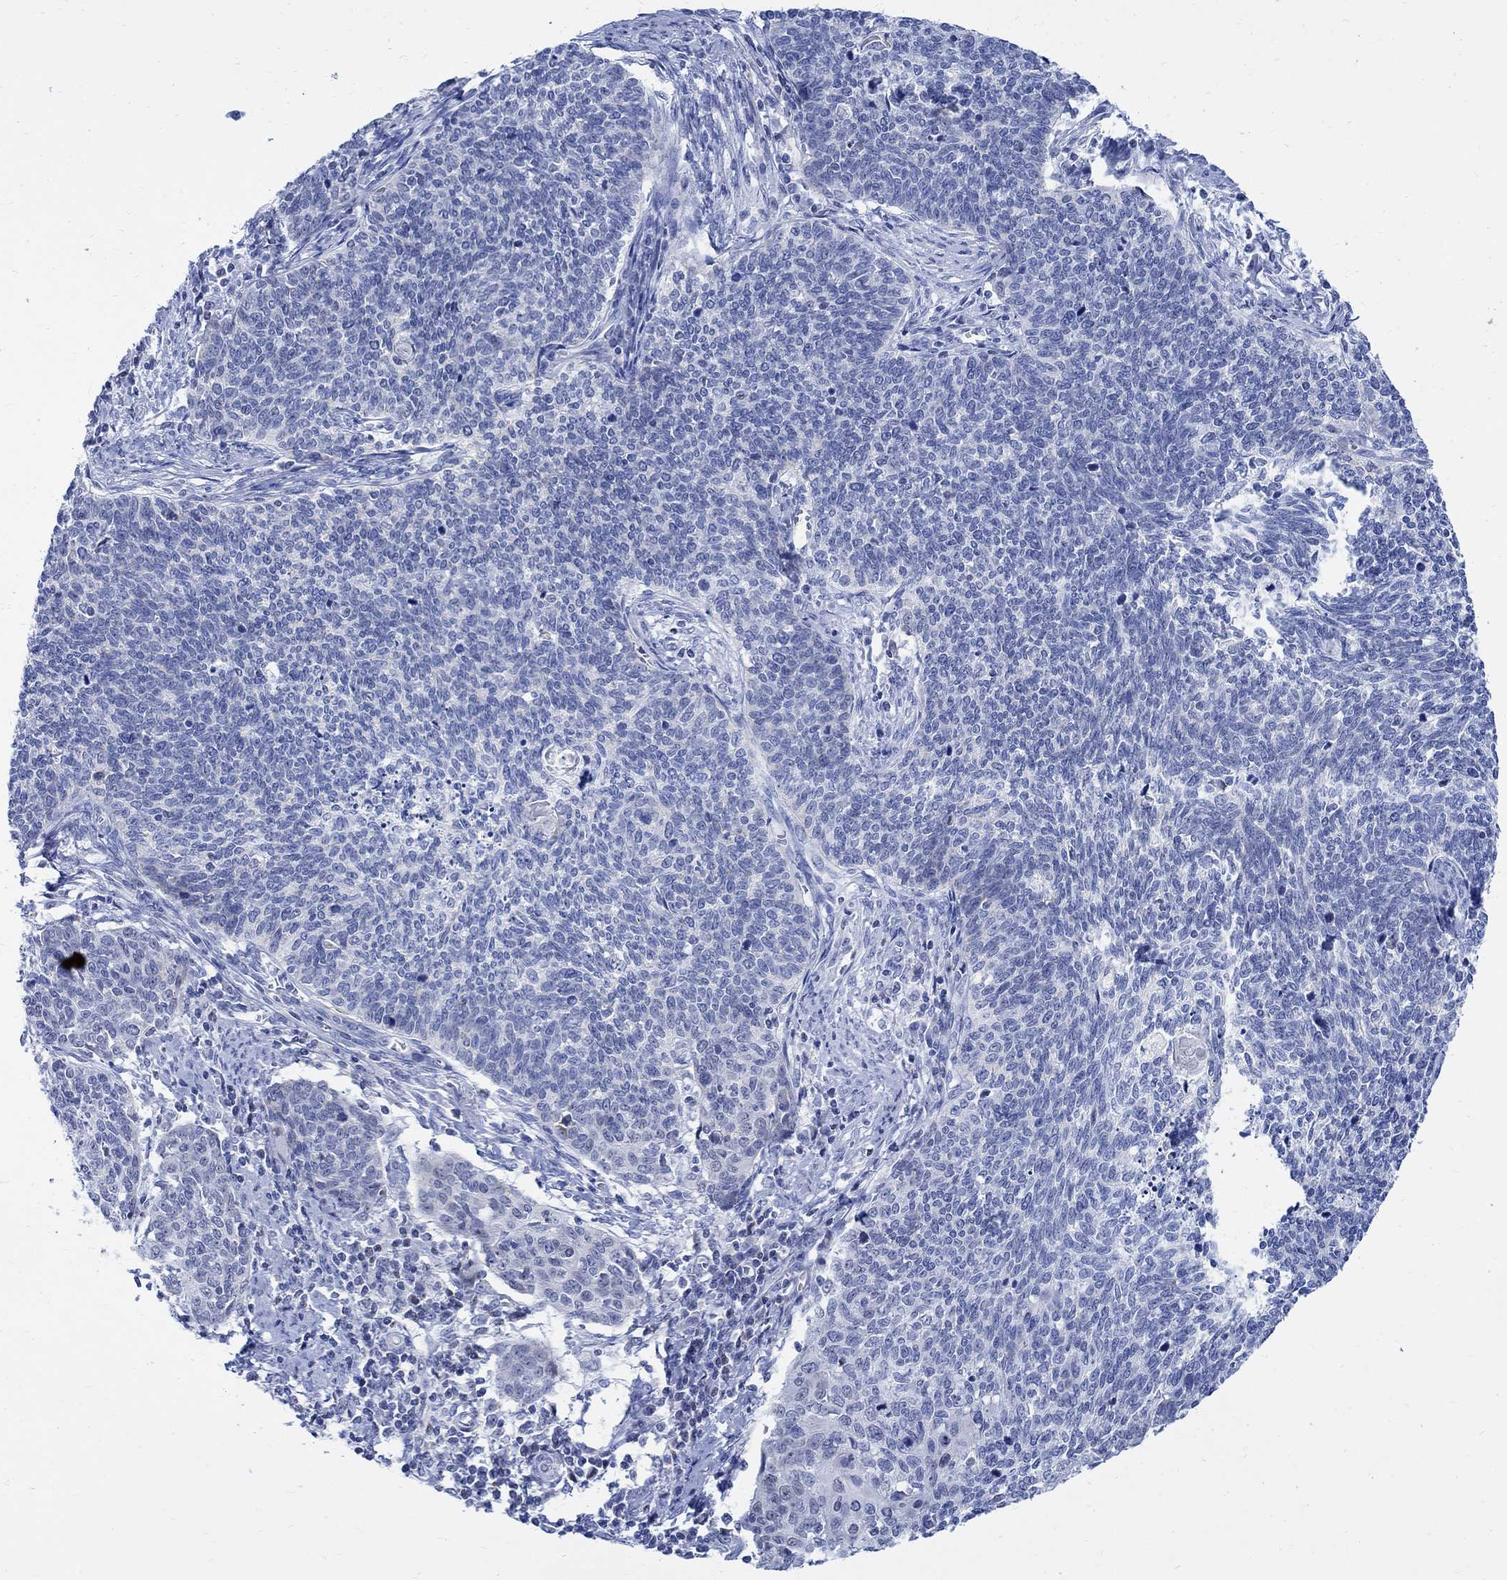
{"staining": {"intensity": "negative", "quantity": "none", "location": "none"}, "tissue": "cervical cancer", "cell_type": "Tumor cells", "image_type": "cancer", "snomed": [{"axis": "morphology", "description": "Squamous cell carcinoma, NOS"}, {"axis": "topography", "description": "Cervix"}], "caption": "Tumor cells show no significant positivity in cervical squamous cell carcinoma. (DAB (3,3'-diaminobenzidine) immunohistochemistry with hematoxylin counter stain).", "gene": "CPLX2", "patient": {"sex": "female", "age": 39}}